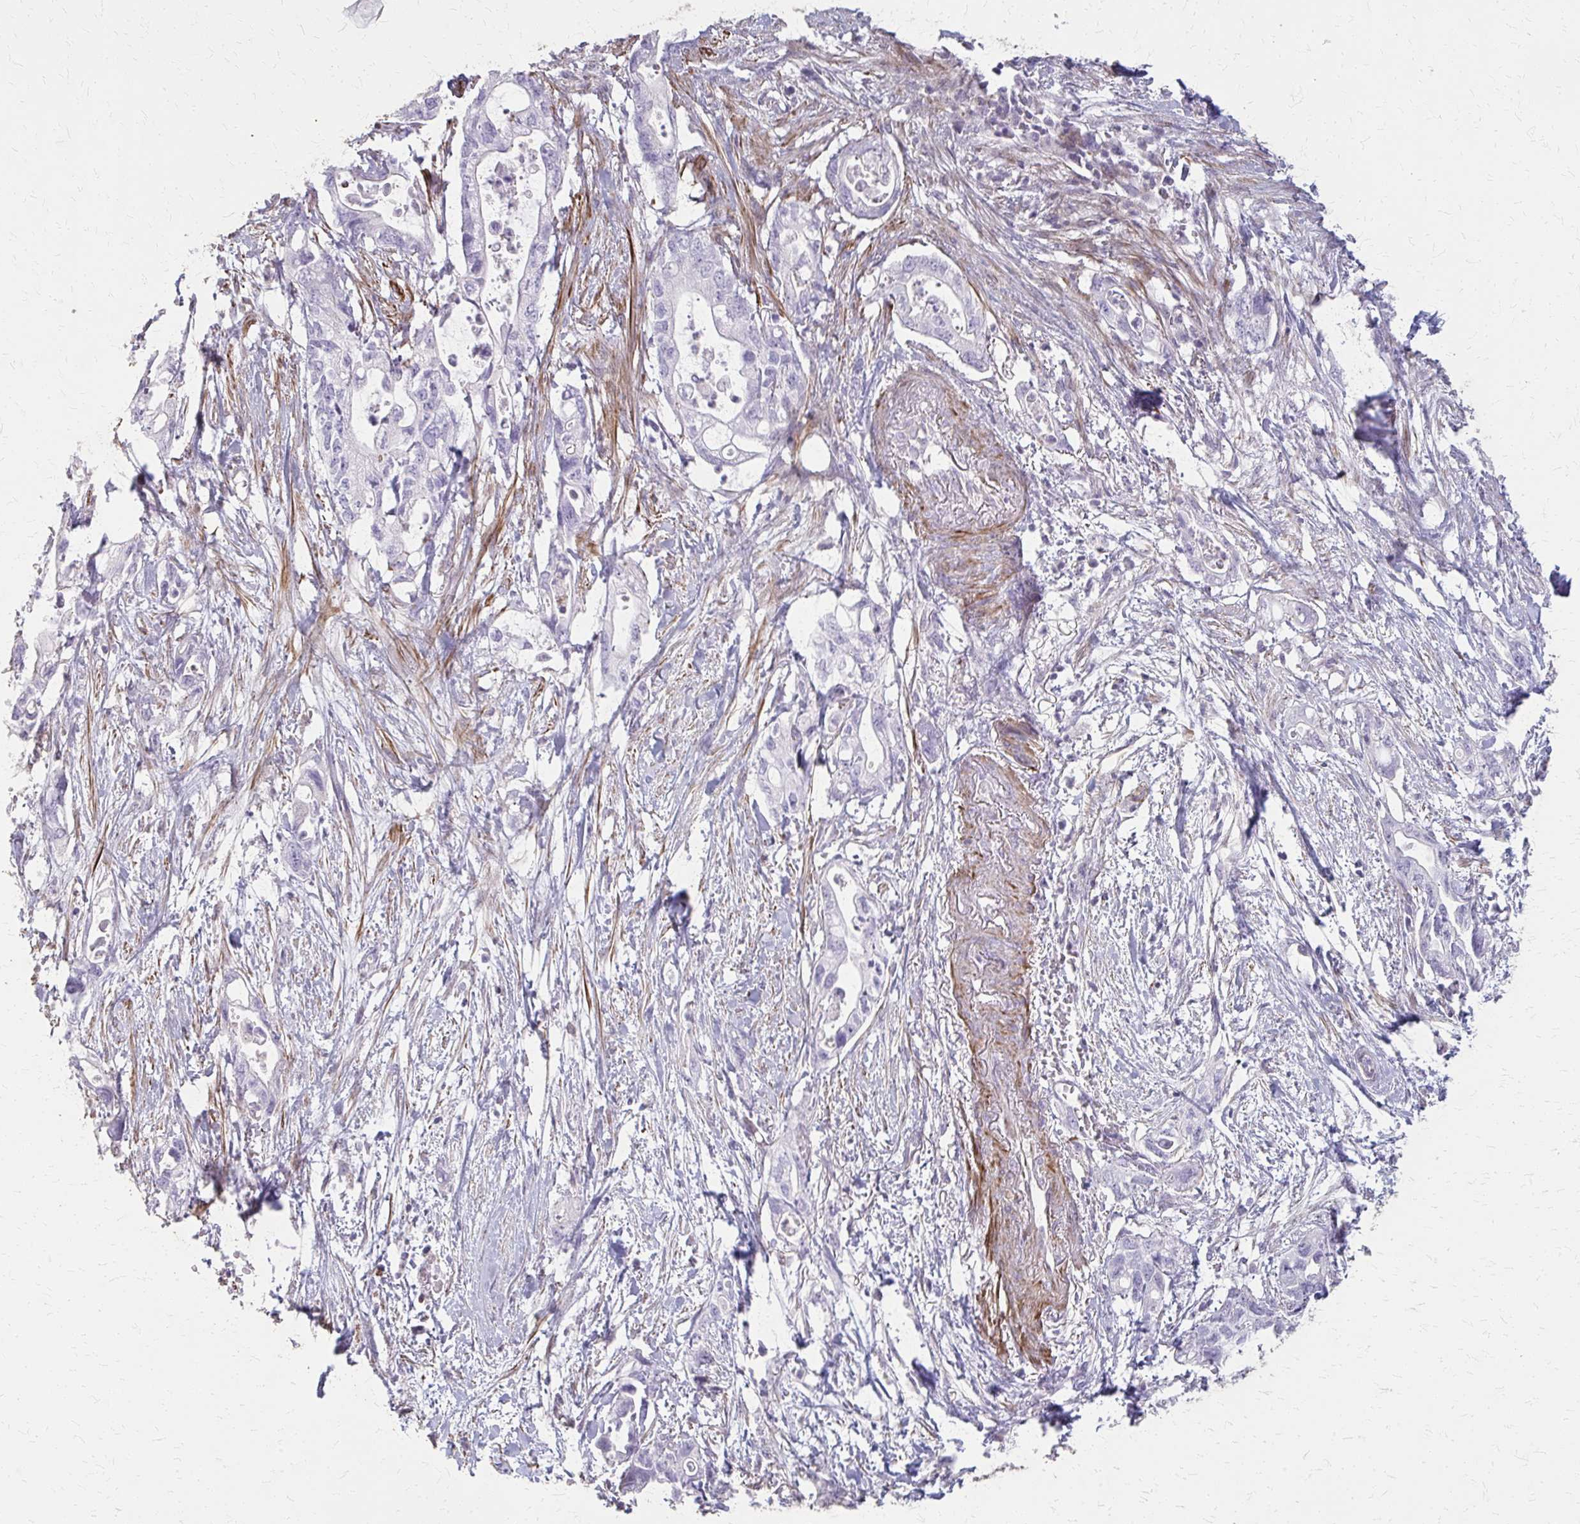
{"staining": {"intensity": "negative", "quantity": "none", "location": "none"}, "tissue": "pancreatic cancer", "cell_type": "Tumor cells", "image_type": "cancer", "snomed": [{"axis": "morphology", "description": "Adenocarcinoma, NOS"}, {"axis": "topography", "description": "Pancreas"}], "caption": "Immunohistochemistry (IHC) histopathology image of neoplastic tissue: human pancreatic cancer (adenocarcinoma) stained with DAB (3,3'-diaminobenzidine) shows no significant protein expression in tumor cells.", "gene": "TENM4", "patient": {"sex": "female", "age": 72}}